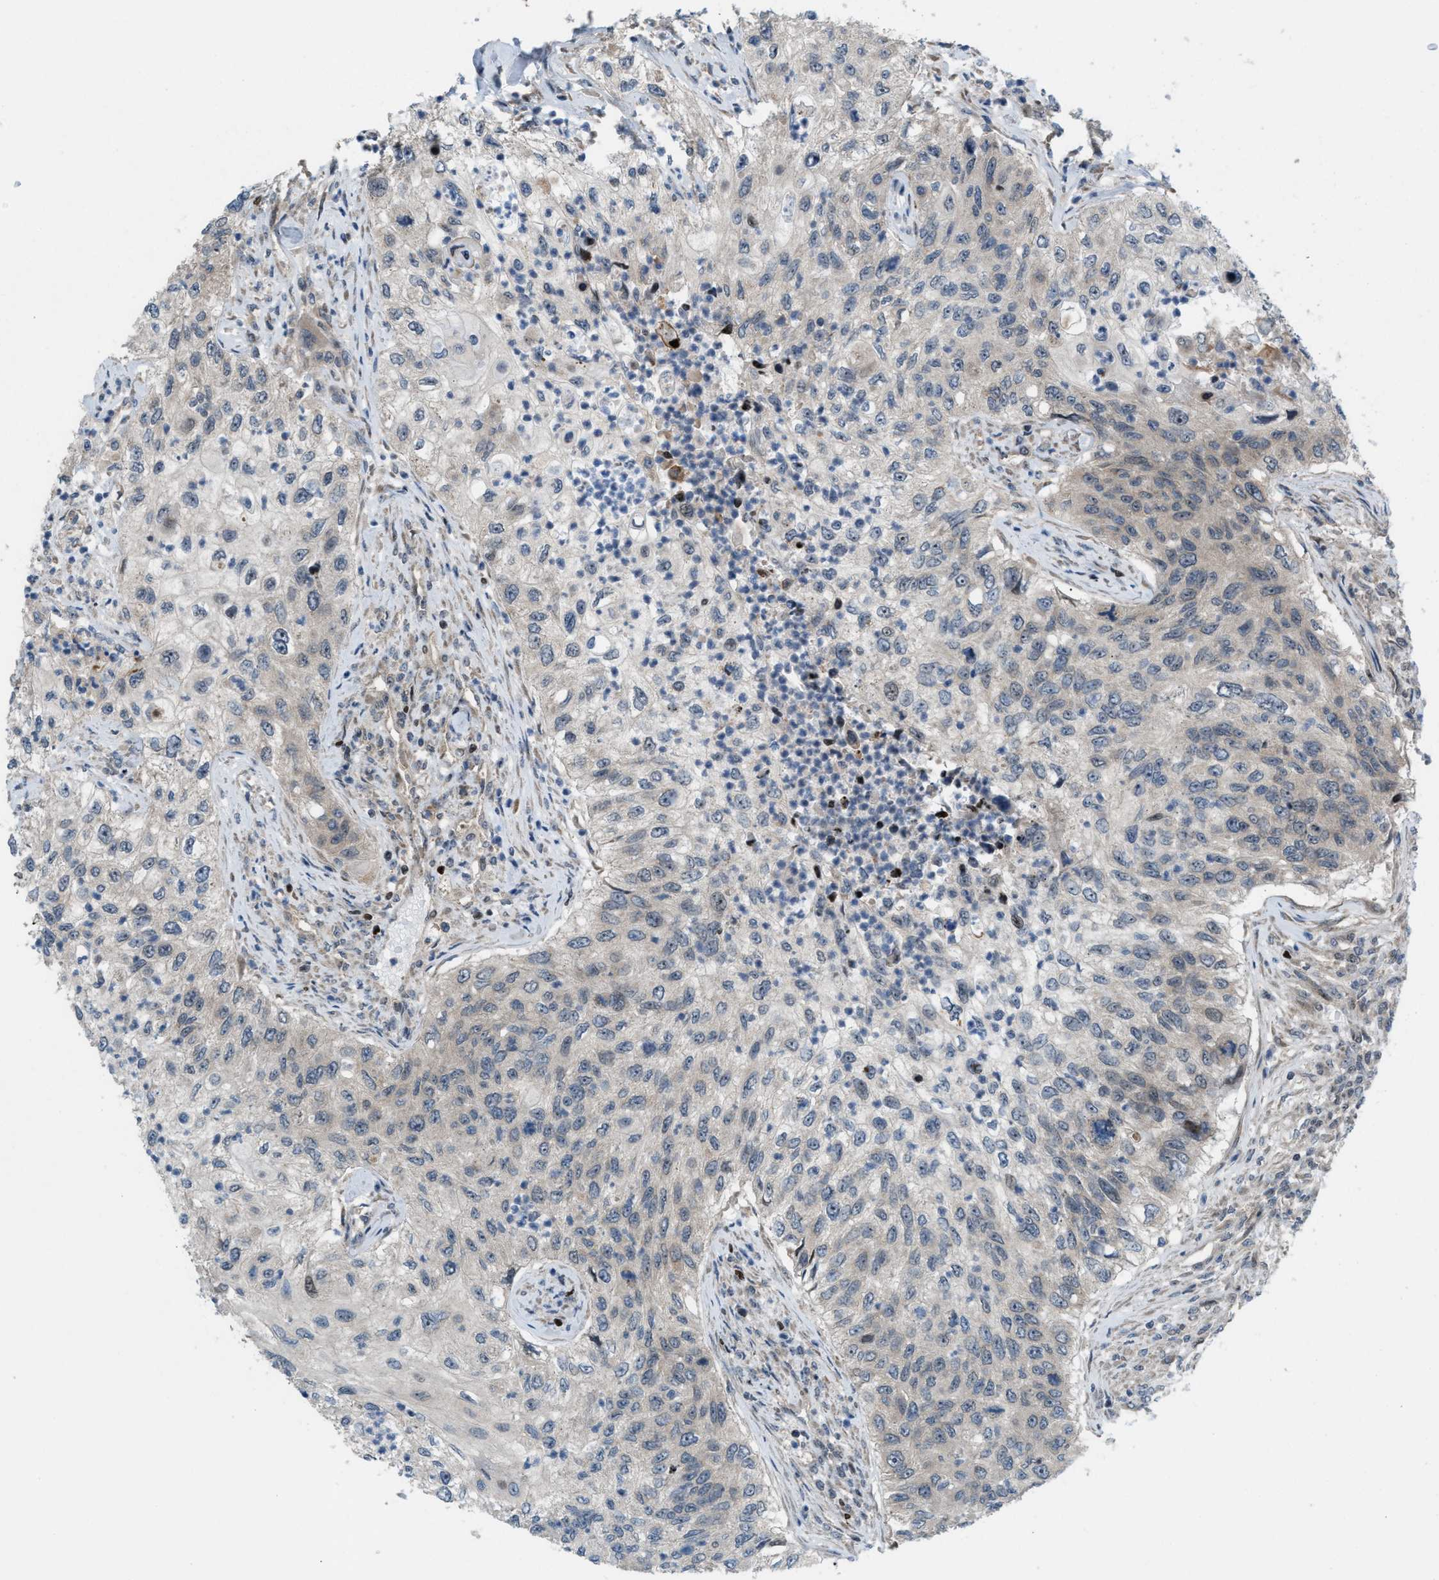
{"staining": {"intensity": "negative", "quantity": "none", "location": "none"}, "tissue": "urothelial cancer", "cell_type": "Tumor cells", "image_type": "cancer", "snomed": [{"axis": "morphology", "description": "Urothelial carcinoma, High grade"}, {"axis": "topography", "description": "Urinary bladder"}], "caption": "The histopathology image demonstrates no staining of tumor cells in urothelial cancer. The staining is performed using DAB brown chromogen with nuclei counter-stained in using hematoxylin.", "gene": "ZNF276", "patient": {"sex": "female", "age": 60}}